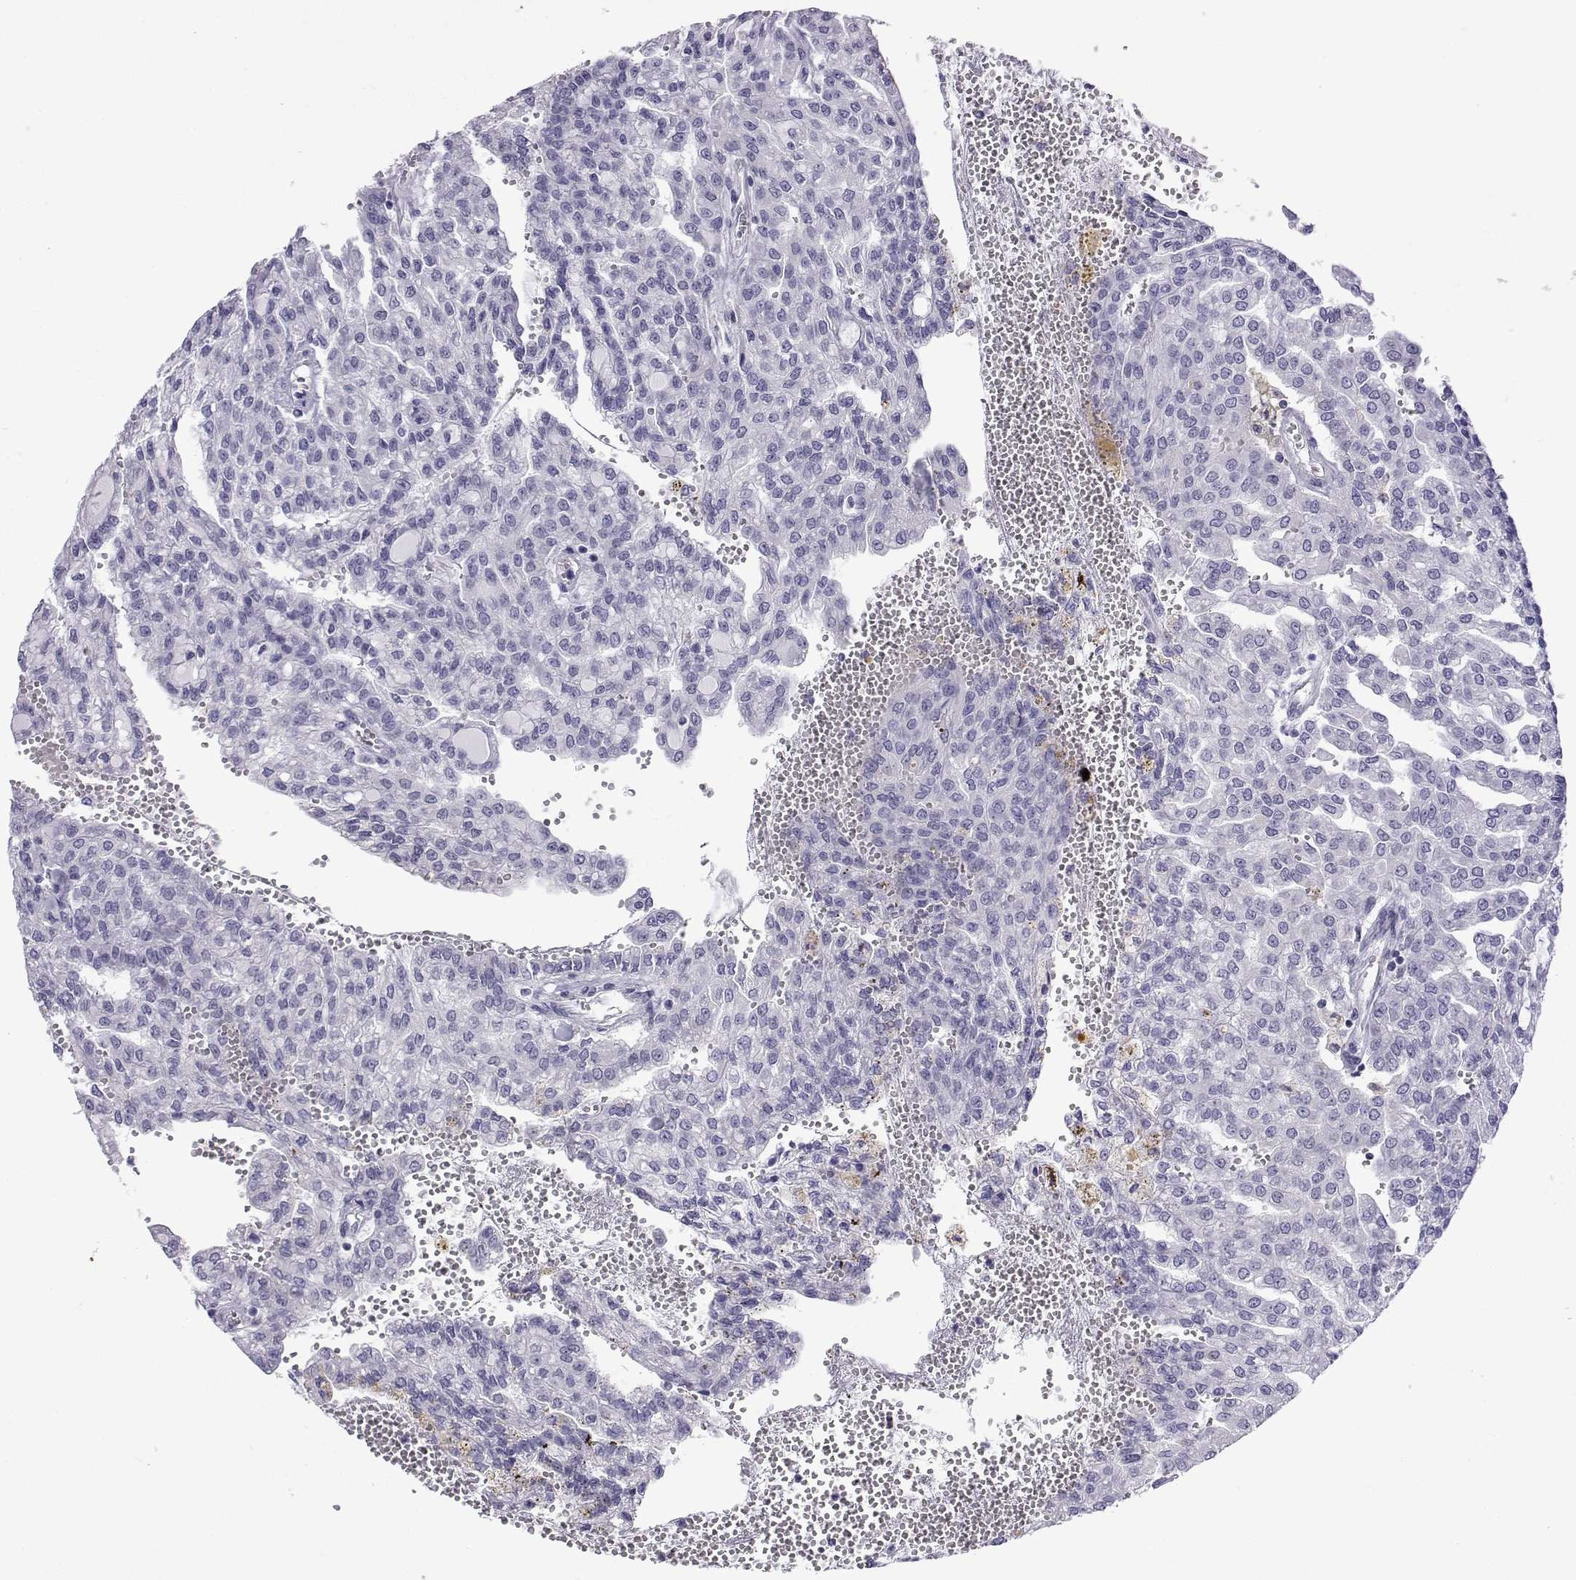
{"staining": {"intensity": "negative", "quantity": "none", "location": "none"}, "tissue": "renal cancer", "cell_type": "Tumor cells", "image_type": "cancer", "snomed": [{"axis": "morphology", "description": "Adenocarcinoma, NOS"}, {"axis": "topography", "description": "Kidney"}], "caption": "An immunohistochemistry photomicrograph of renal adenocarcinoma is shown. There is no staining in tumor cells of renal adenocarcinoma.", "gene": "ACTL7A", "patient": {"sex": "male", "age": 63}}